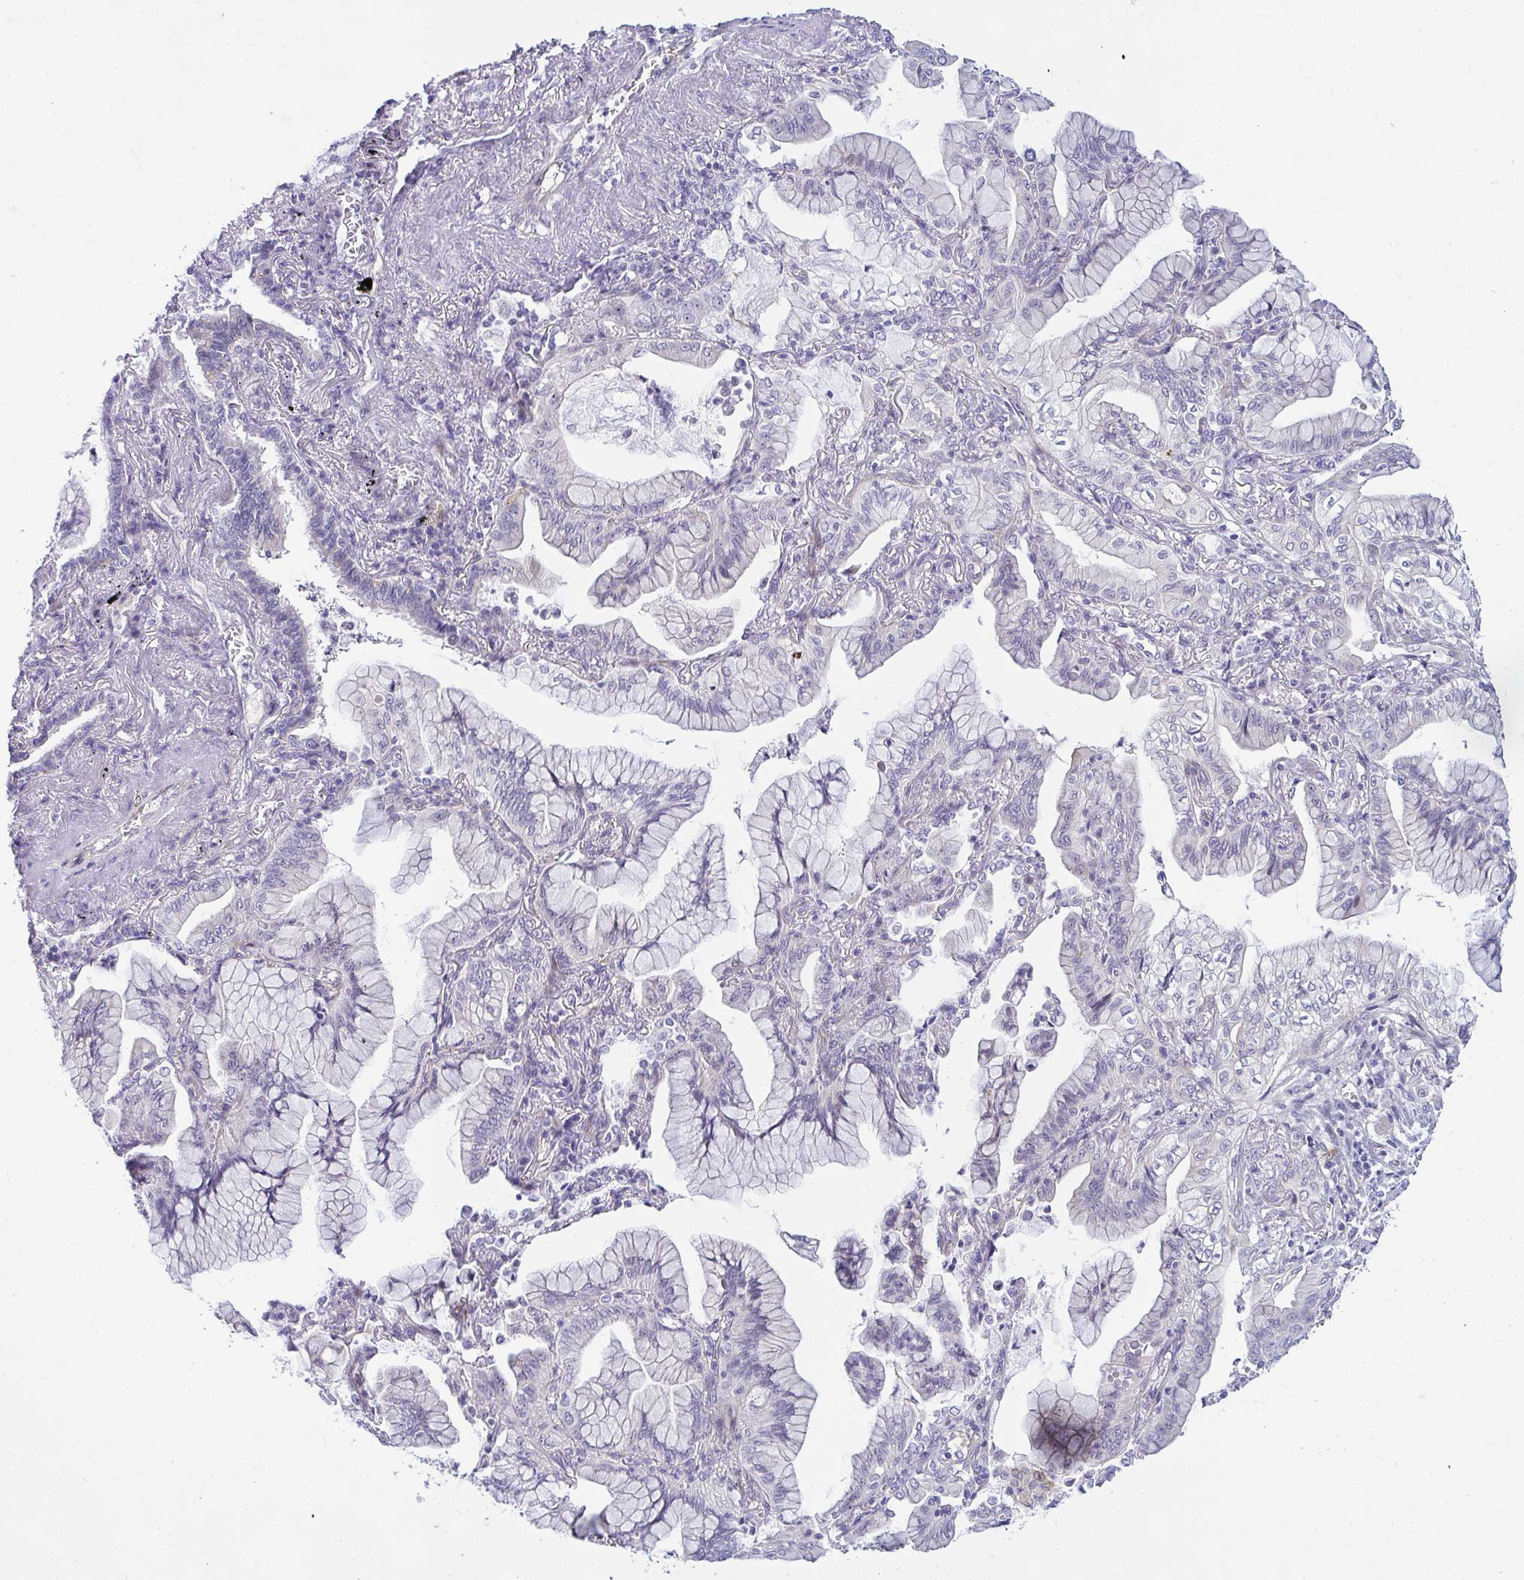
{"staining": {"intensity": "negative", "quantity": "none", "location": "none"}, "tissue": "lung cancer", "cell_type": "Tumor cells", "image_type": "cancer", "snomed": [{"axis": "morphology", "description": "Adenocarcinoma, NOS"}, {"axis": "topography", "description": "Lung"}], "caption": "High magnification brightfield microscopy of lung cancer (adenocarcinoma) stained with DAB (3,3'-diaminobenzidine) (brown) and counterstained with hematoxylin (blue): tumor cells show no significant positivity. Brightfield microscopy of immunohistochemistry stained with DAB (brown) and hematoxylin (blue), captured at high magnification.", "gene": "NFXL1", "patient": {"sex": "male", "age": 77}}